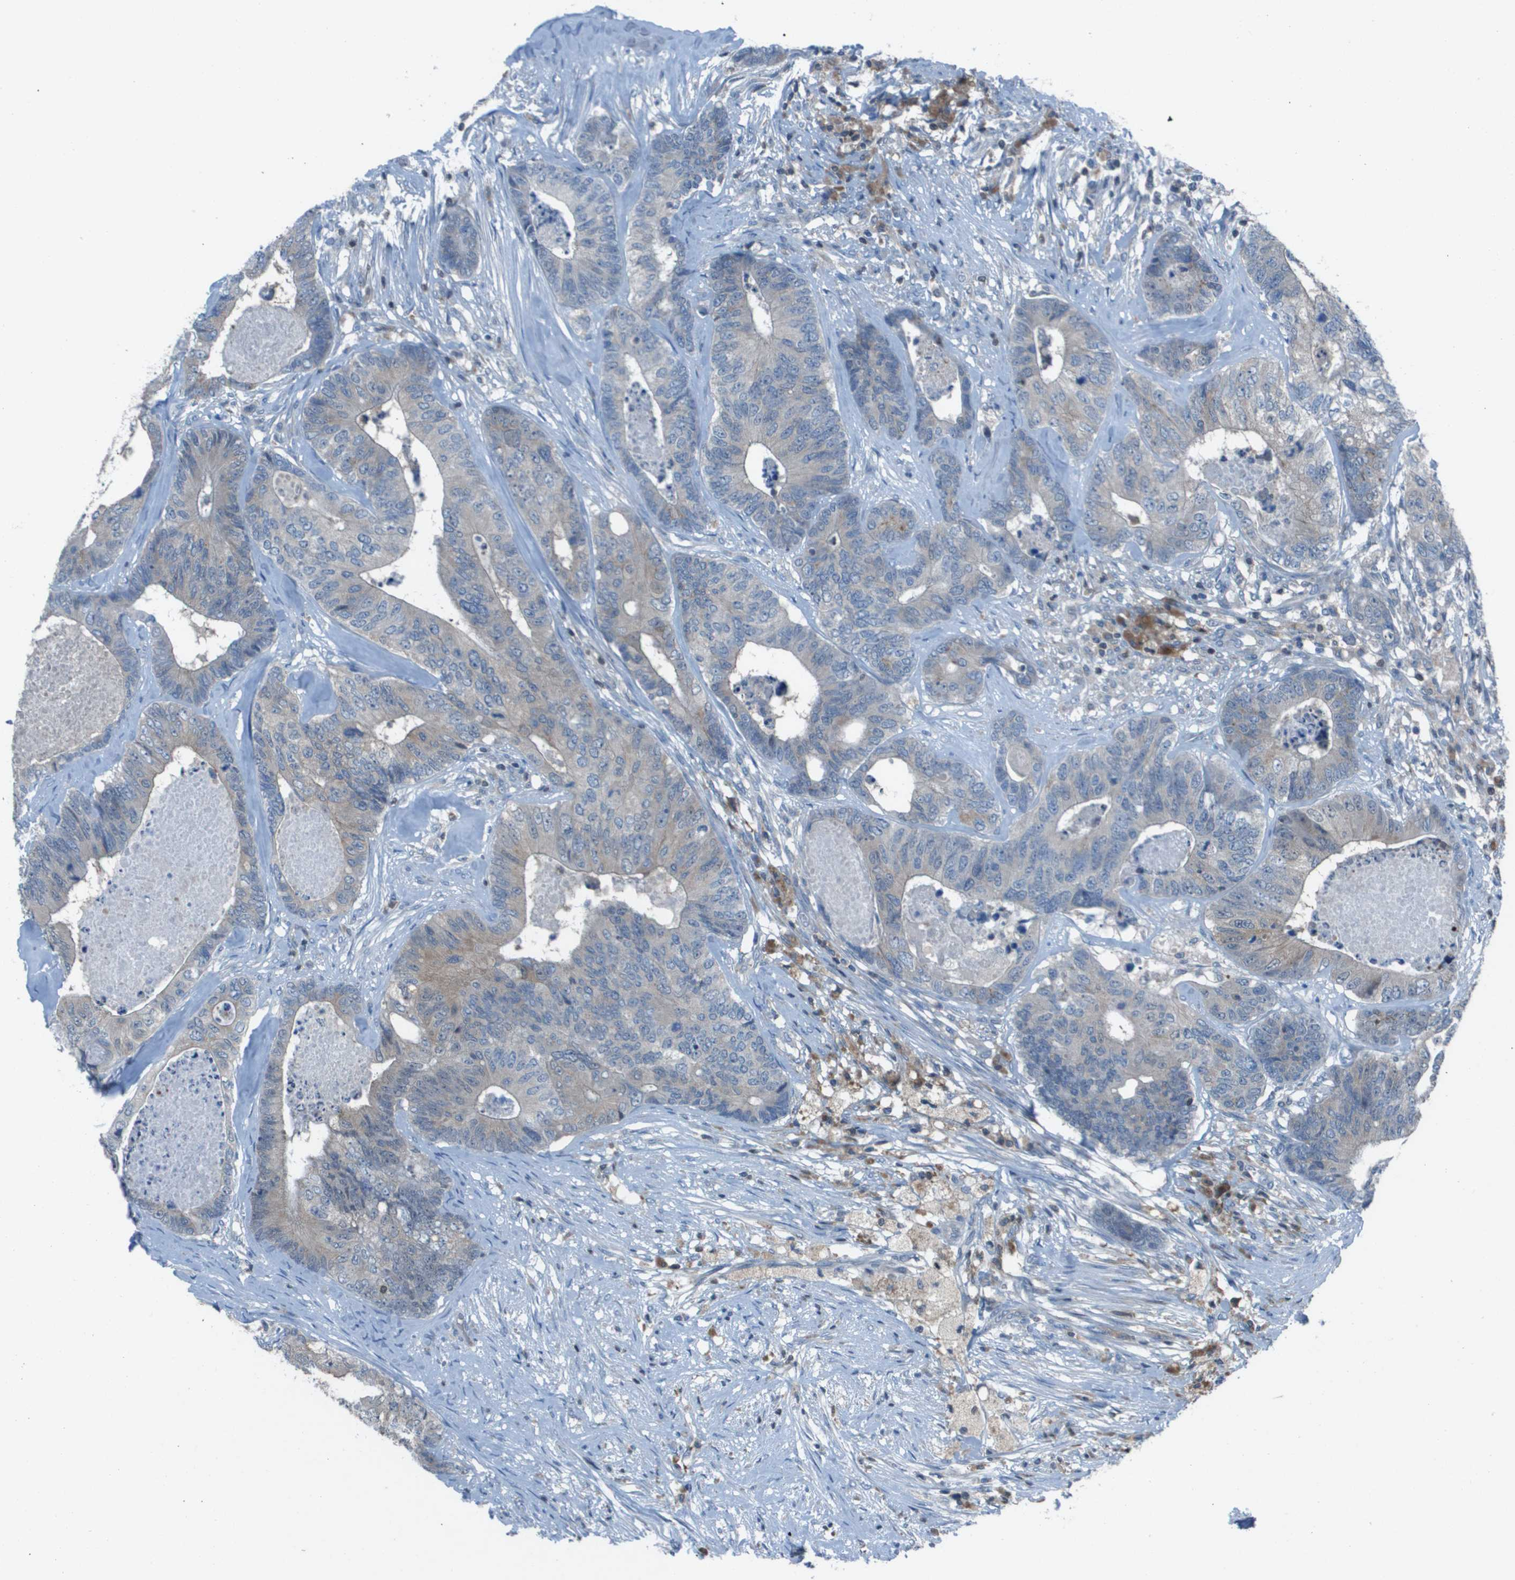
{"staining": {"intensity": "weak", "quantity": "25%-75%", "location": "cytoplasmic/membranous"}, "tissue": "colorectal cancer", "cell_type": "Tumor cells", "image_type": "cancer", "snomed": [{"axis": "morphology", "description": "Adenocarcinoma, NOS"}, {"axis": "topography", "description": "Colon"}], "caption": "Immunohistochemical staining of colorectal adenocarcinoma reveals low levels of weak cytoplasmic/membranous expression in about 25%-75% of tumor cells.", "gene": "CAMK4", "patient": {"sex": "female", "age": 67}}